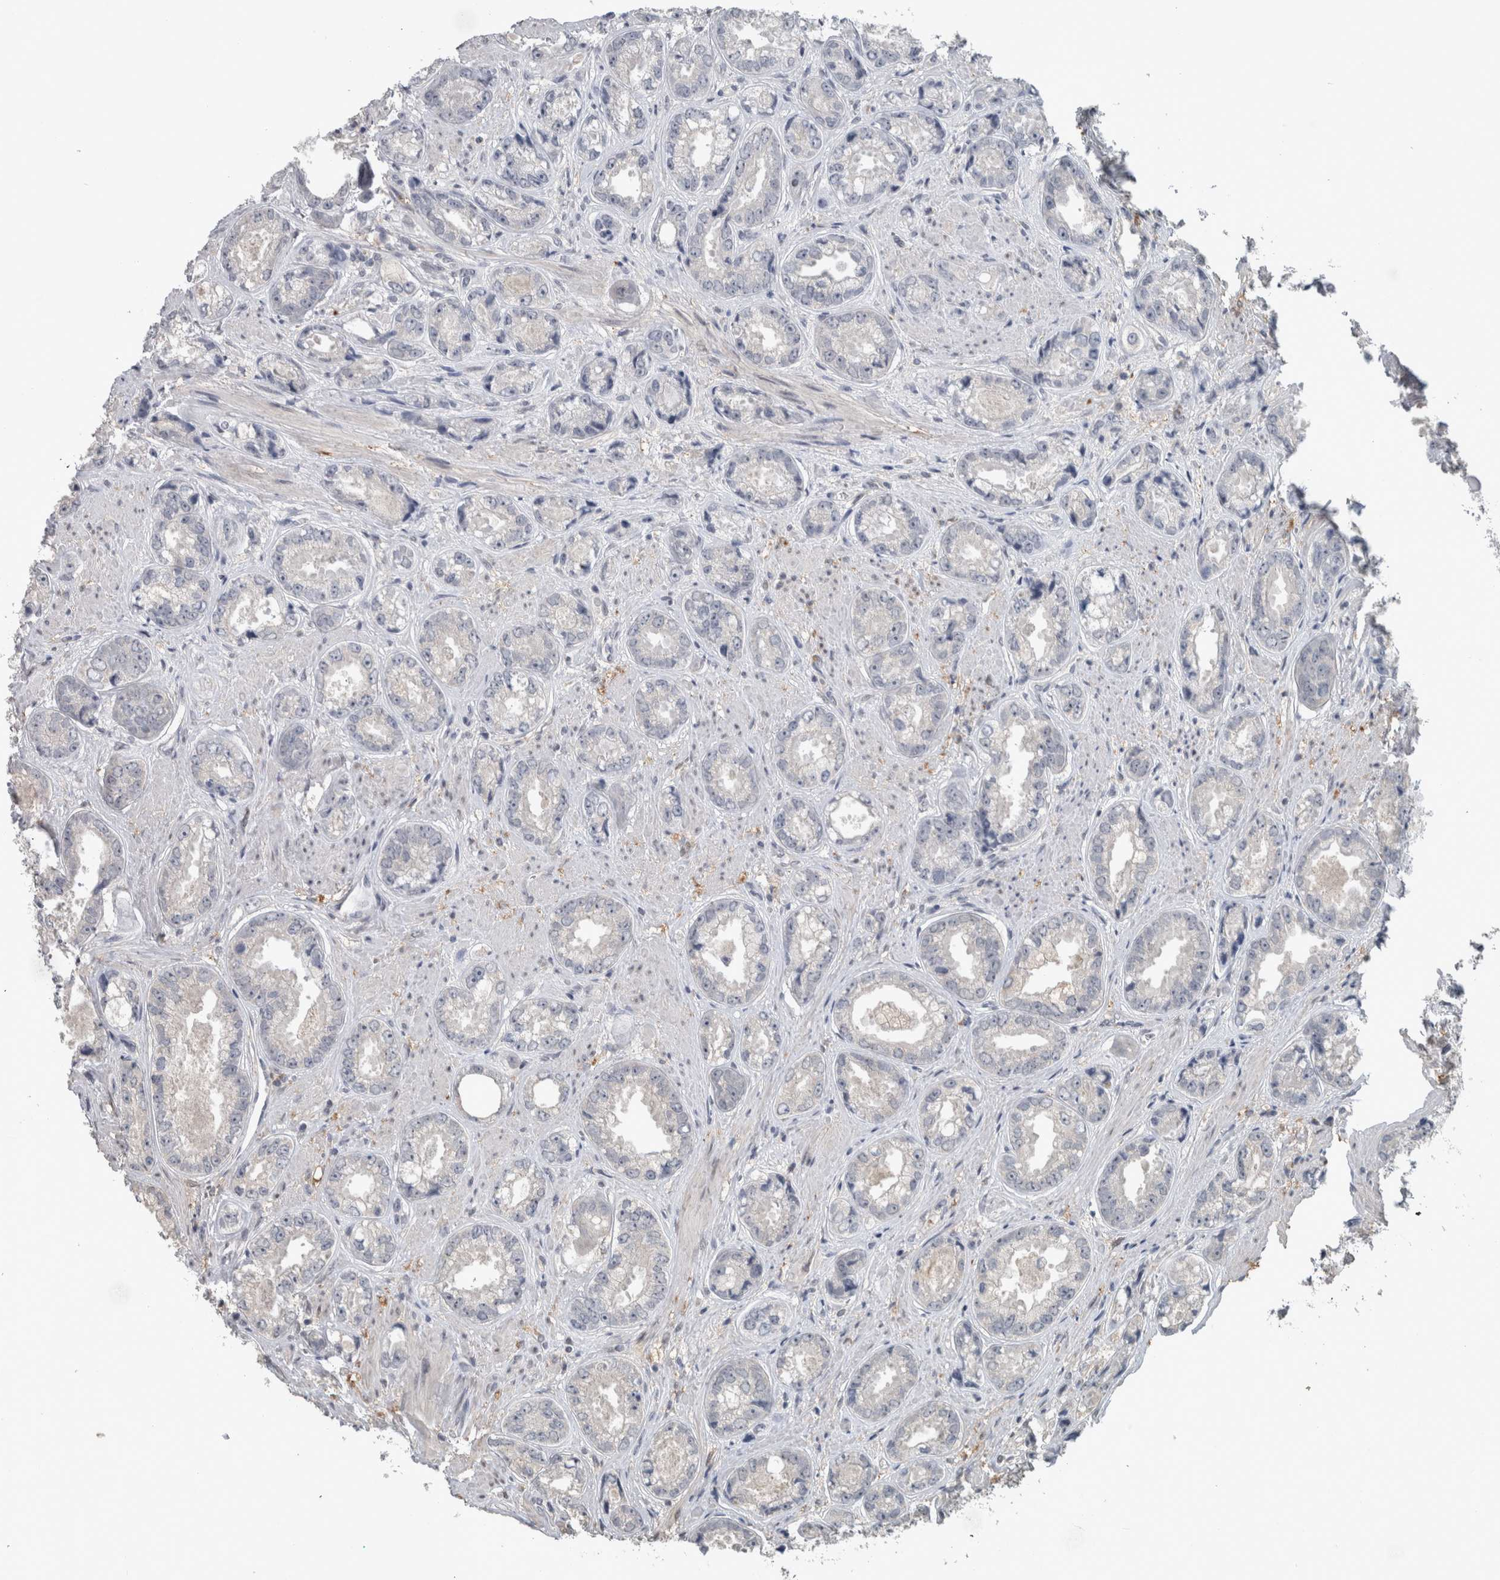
{"staining": {"intensity": "negative", "quantity": "none", "location": "none"}, "tissue": "prostate cancer", "cell_type": "Tumor cells", "image_type": "cancer", "snomed": [{"axis": "morphology", "description": "Adenocarcinoma, High grade"}, {"axis": "topography", "description": "Prostate"}], "caption": "IHC image of neoplastic tissue: human prostate high-grade adenocarcinoma stained with DAB reveals no significant protein positivity in tumor cells. (Immunohistochemistry (ihc), brightfield microscopy, high magnification).", "gene": "ACSF2", "patient": {"sex": "male", "age": 61}}